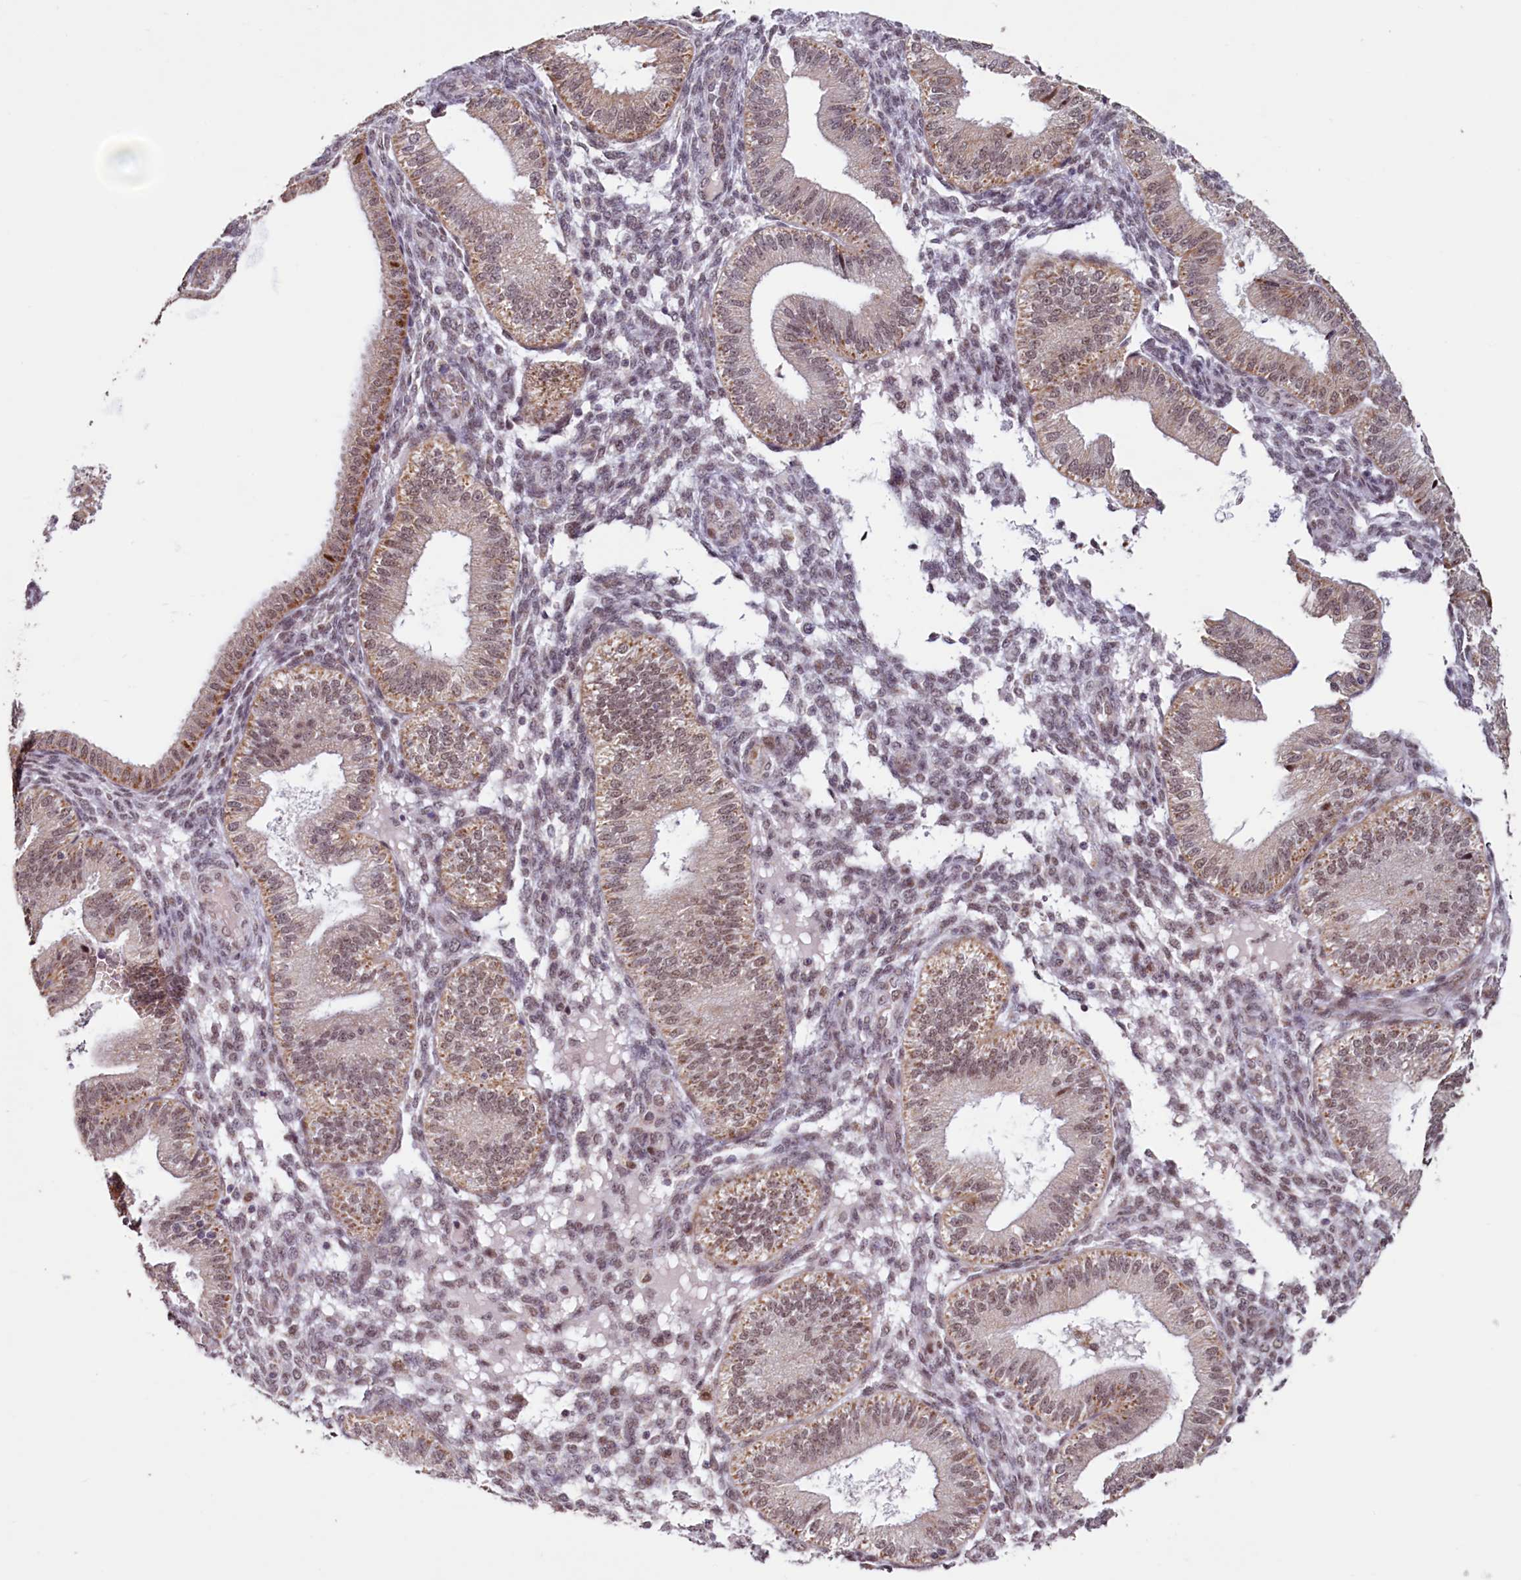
{"staining": {"intensity": "negative", "quantity": "none", "location": "none"}, "tissue": "endometrium", "cell_type": "Cells in endometrial stroma", "image_type": "normal", "snomed": [{"axis": "morphology", "description": "Normal tissue, NOS"}, {"axis": "topography", "description": "Endometrium"}], "caption": "An IHC histopathology image of normal endometrium is shown. There is no staining in cells in endometrial stroma of endometrium. The staining was performed using DAB to visualize the protein expression in brown, while the nuclei were stained in blue with hematoxylin (Magnification: 20x).", "gene": "PDE6D", "patient": {"sex": "female", "age": 39}}